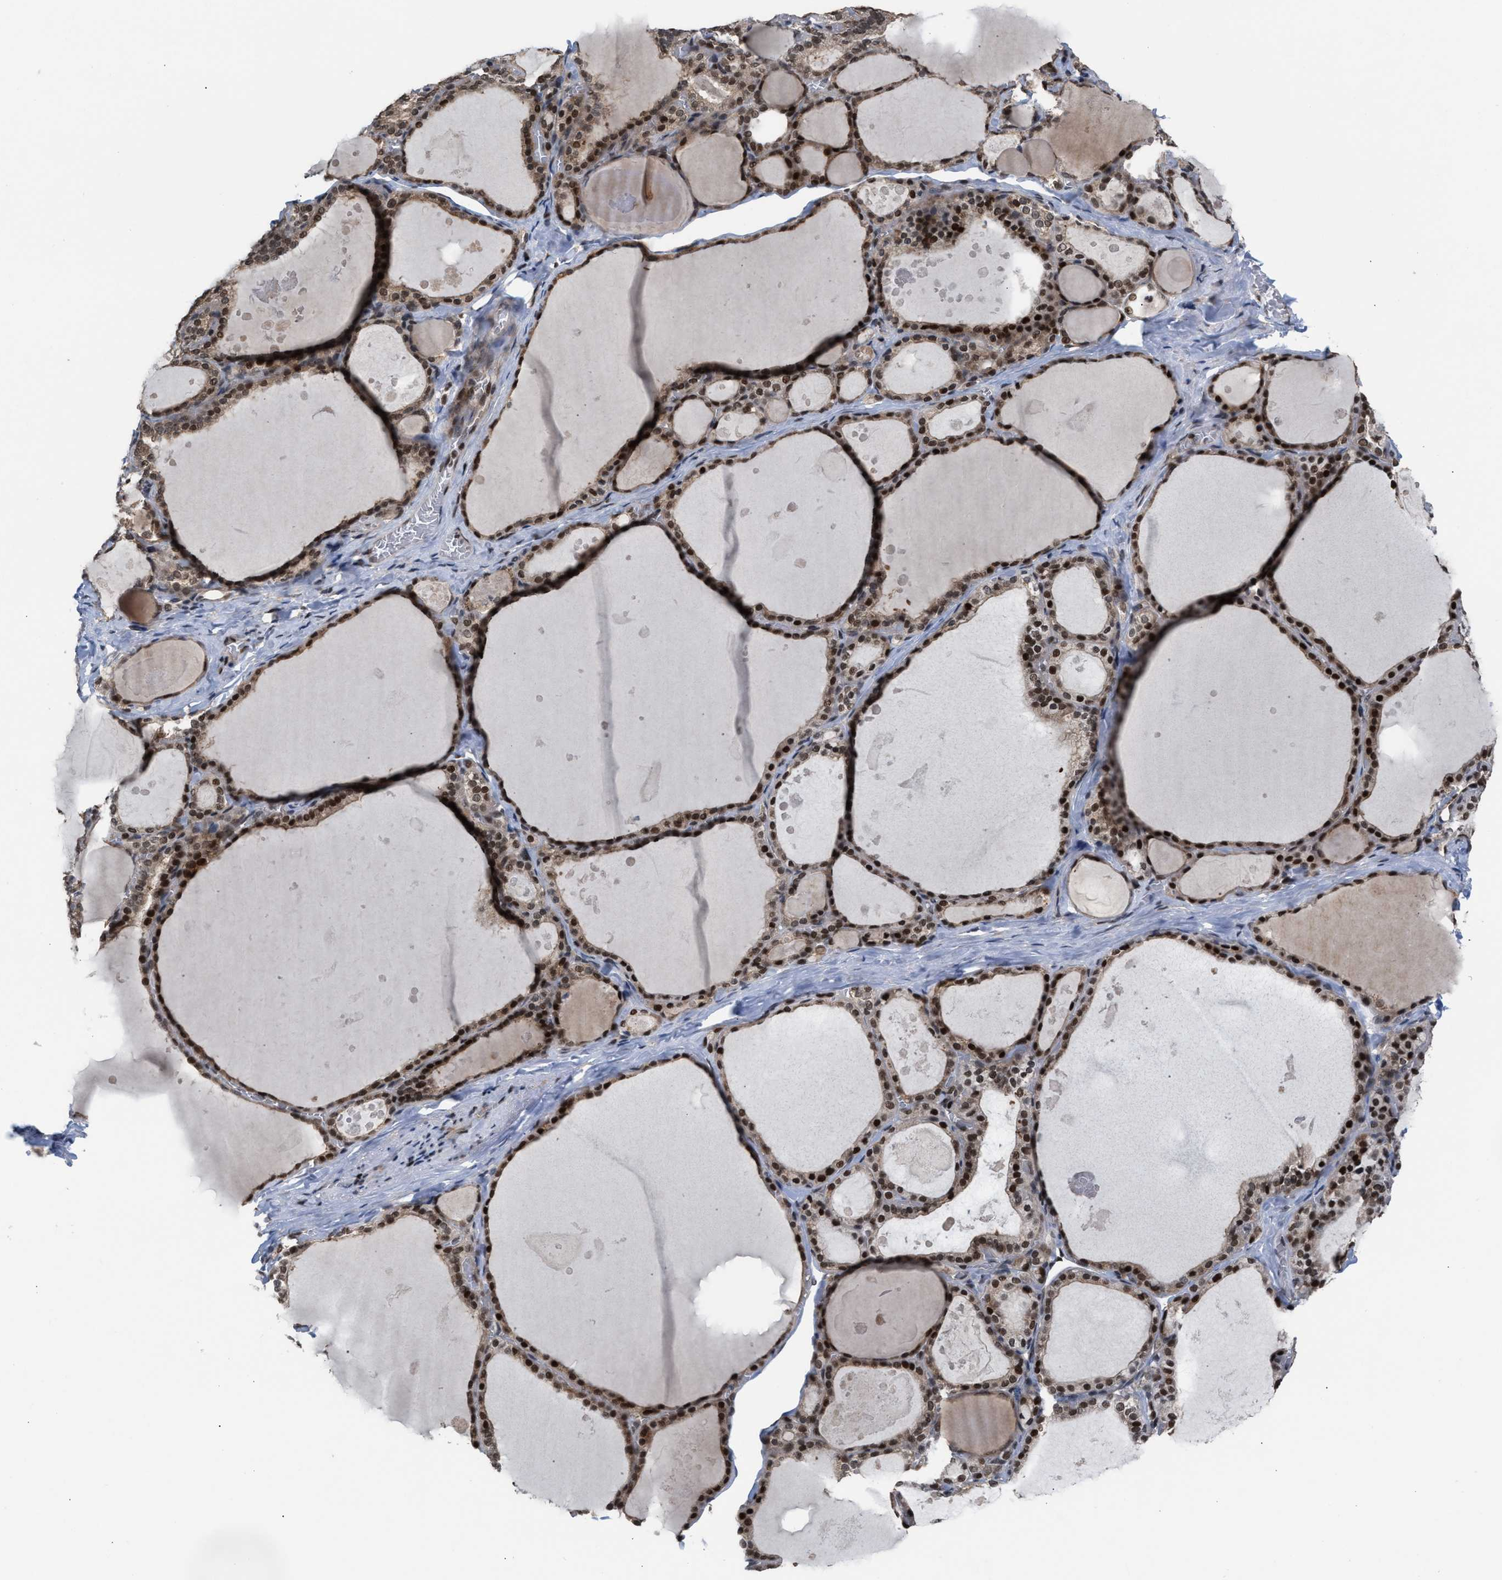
{"staining": {"intensity": "strong", "quantity": ">75%", "location": "cytoplasmic/membranous,nuclear"}, "tissue": "thyroid gland", "cell_type": "Glandular cells", "image_type": "normal", "snomed": [{"axis": "morphology", "description": "Normal tissue, NOS"}, {"axis": "topography", "description": "Thyroid gland"}], "caption": "IHC micrograph of unremarkable thyroid gland: thyroid gland stained using immunohistochemistry displays high levels of strong protein expression localized specifically in the cytoplasmic/membranous,nuclear of glandular cells, appearing as a cytoplasmic/membranous,nuclear brown color.", "gene": "C9orf78", "patient": {"sex": "male", "age": 56}}